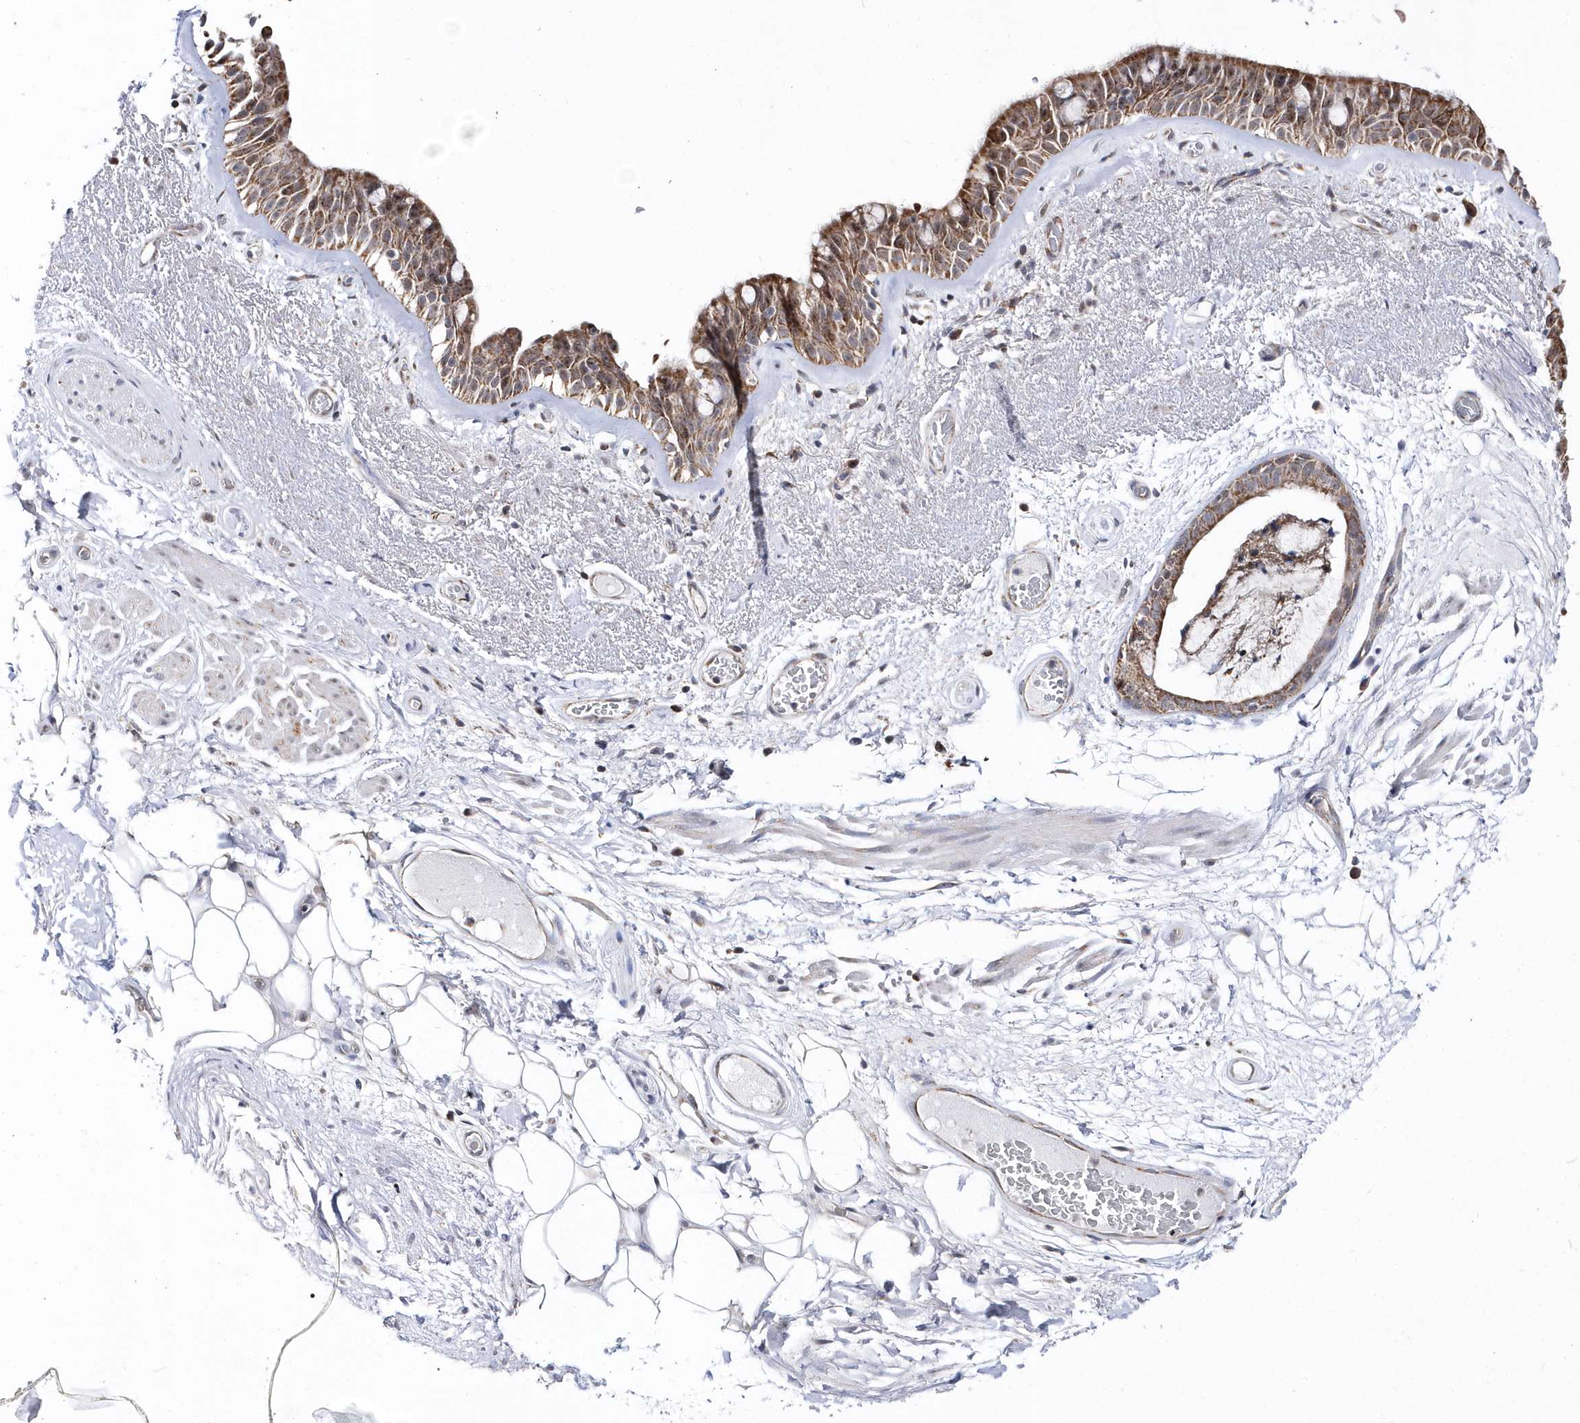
{"staining": {"intensity": "moderate", "quantity": ">75%", "location": "cytoplasmic/membranous"}, "tissue": "bronchus", "cell_type": "Respiratory epithelial cells", "image_type": "normal", "snomed": [{"axis": "morphology", "description": "Normal tissue, NOS"}, {"axis": "morphology", "description": "Squamous cell carcinoma, NOS"}, {"axis": "topography", "description": "Lymph node"}, {"axis": "topography", "description": "Bronchus"}, {"axis": "topography", "description": "Lung"}], "caption": "IHC staining of benign bronchus, which displays medium levels of moderate cytoplasmic/membranous expression in approximately >75% of respiratory epithelial cells indicating moderate cytoplasmic/membranous protein positivity. The staining was performed using DAB (brown) for protein detection and nuclei were counterstained in hematoxylin (blue).", "gene": "SPATA5", "patient": {"sex": "male", "age": 66}}